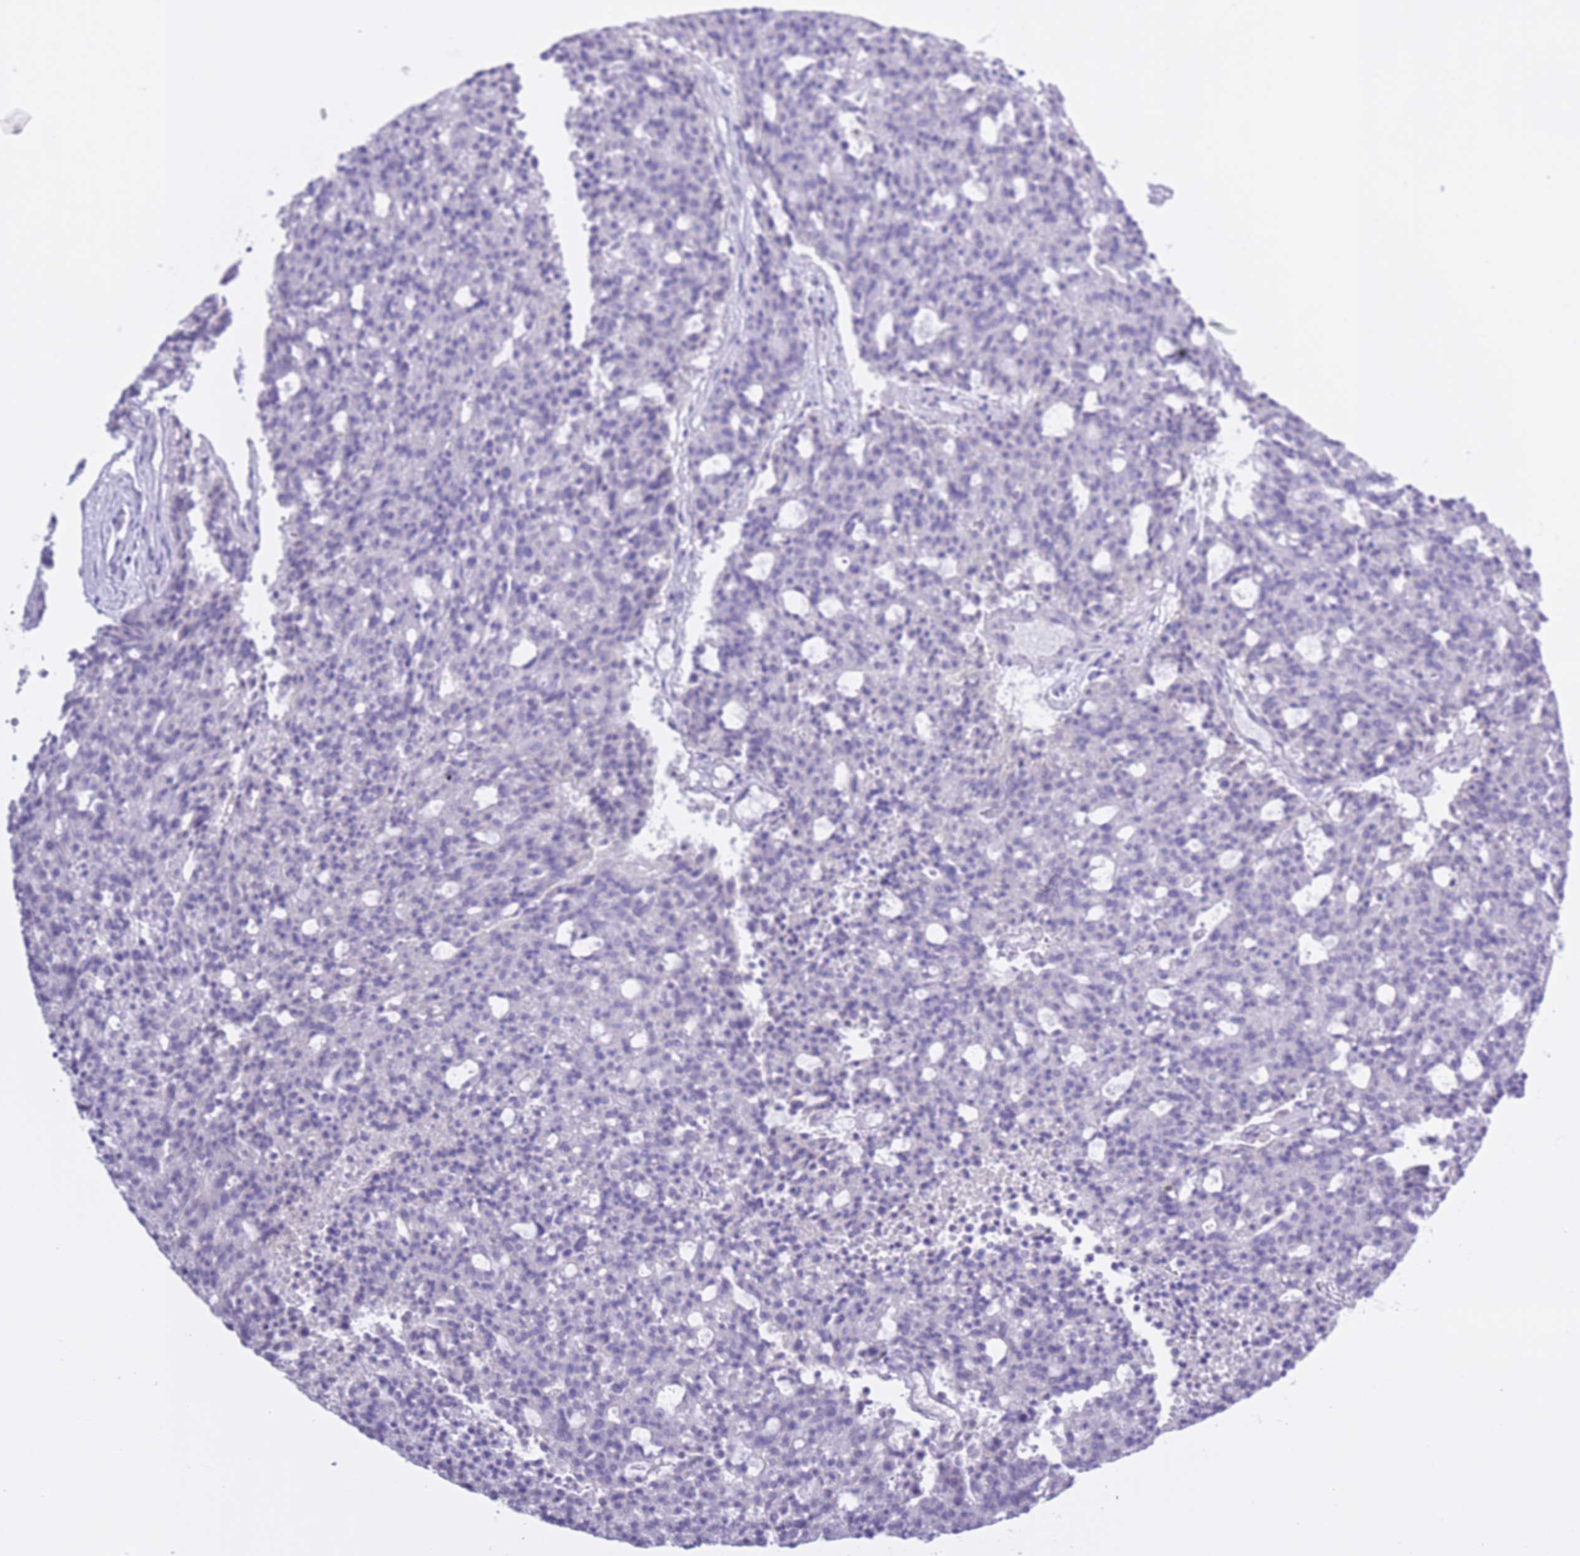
{"staining": {"intensity": "negative", "quantity": "none", "location": "none"}, "tissue": "carcinoid", "cell_type": "Tumor cells", "image_type": "cancer", "snomed": [{"axis": "morphology", "description": "Carcinoid, malignant, NOS"}, {"axis": "topography", "description": "Pancreas"}], "caption": "Protein analysis of carcinoid shows no significant positivity in tumor cells.", "gene": "AP3S2", "patient": {"sex": "female", "age": 54}}